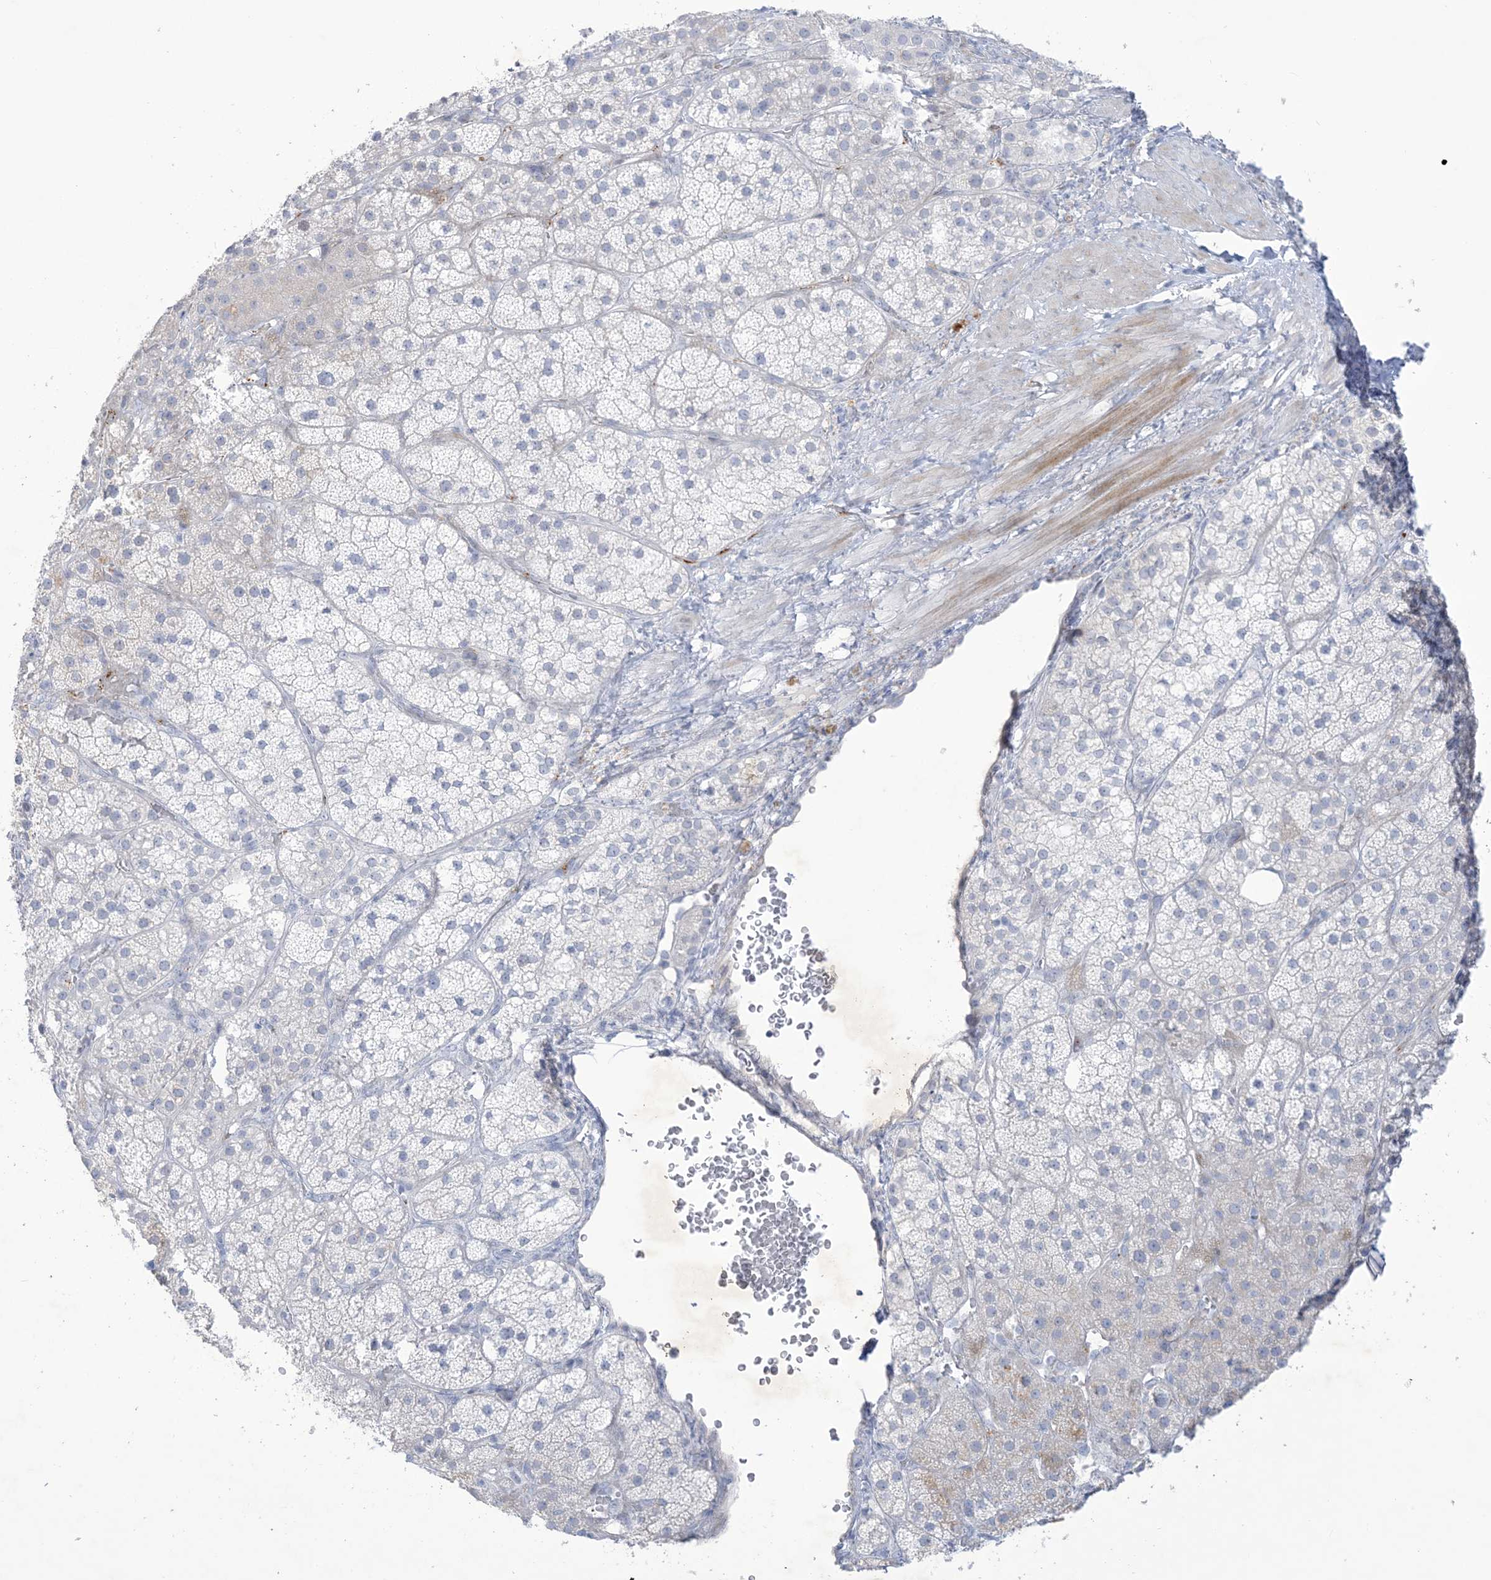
{"staining": {"intensity": "negative", "quantity": "none", "location": "none"}, "tissue": "adrenal gland", "cell_type": "Glandular cells", "image_type": "normal", "snomed": [{"axis": "morphology", "description": "Normal tissue, NOS"}, {"axis": "topography", "description": "Adrenal gland"}], "caption": "This is an IHC micrograph of normal human adrenal gland. There is no staining in glandular cells.", "gene": "B3GNT7", "patient": {"sex": "male", "age": 57}}